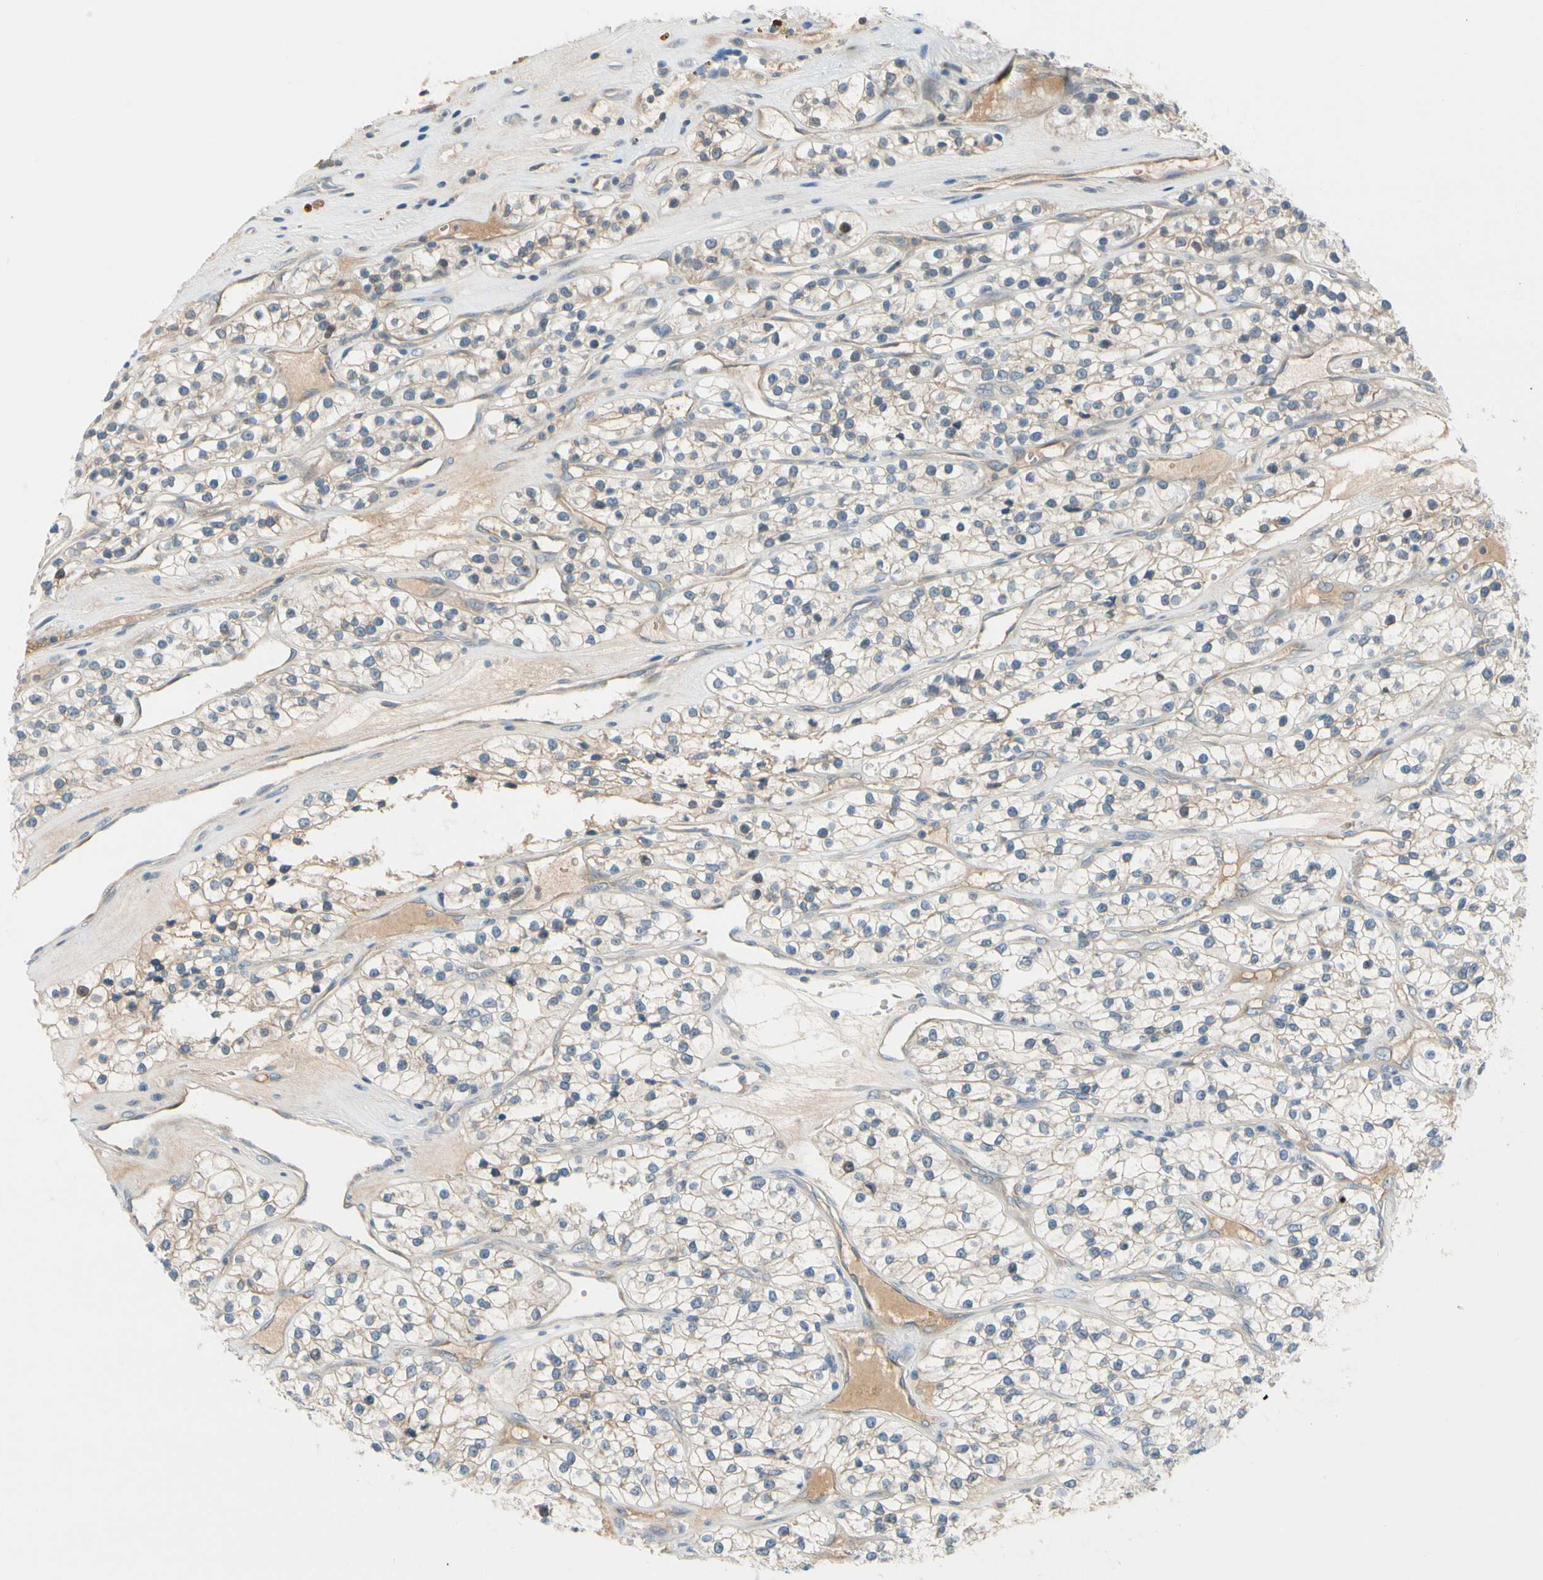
{"staining": {"intensity": "weak", "quantity": "25%-75%", "location": "cytoplasmic/membranous"}, "tissue": "renal cancer", "cell_type": "Tumor cells", "image_type": "cancer", "snomed": [{"axis": "morphology", "description": "Adenocarcinoma, NOS"}, {"axis": "topography", "description": "Kidney"}], "caption": "Adenocarcinoma (renal) stained with DAB (3,3'-diaminobenzidine) immunohistochemistry reveals low levels of weak cytoplasmic/membranous staining in approximately 25%-75% of tumor cells. The staining was performed using DAB to visualize the protein expression in brown, while the nuclei were stained in blue with hematoxylin (Magnification: 20x).", "gene": "CNDP1", "patient": {"sex": "female", "age": 57}}